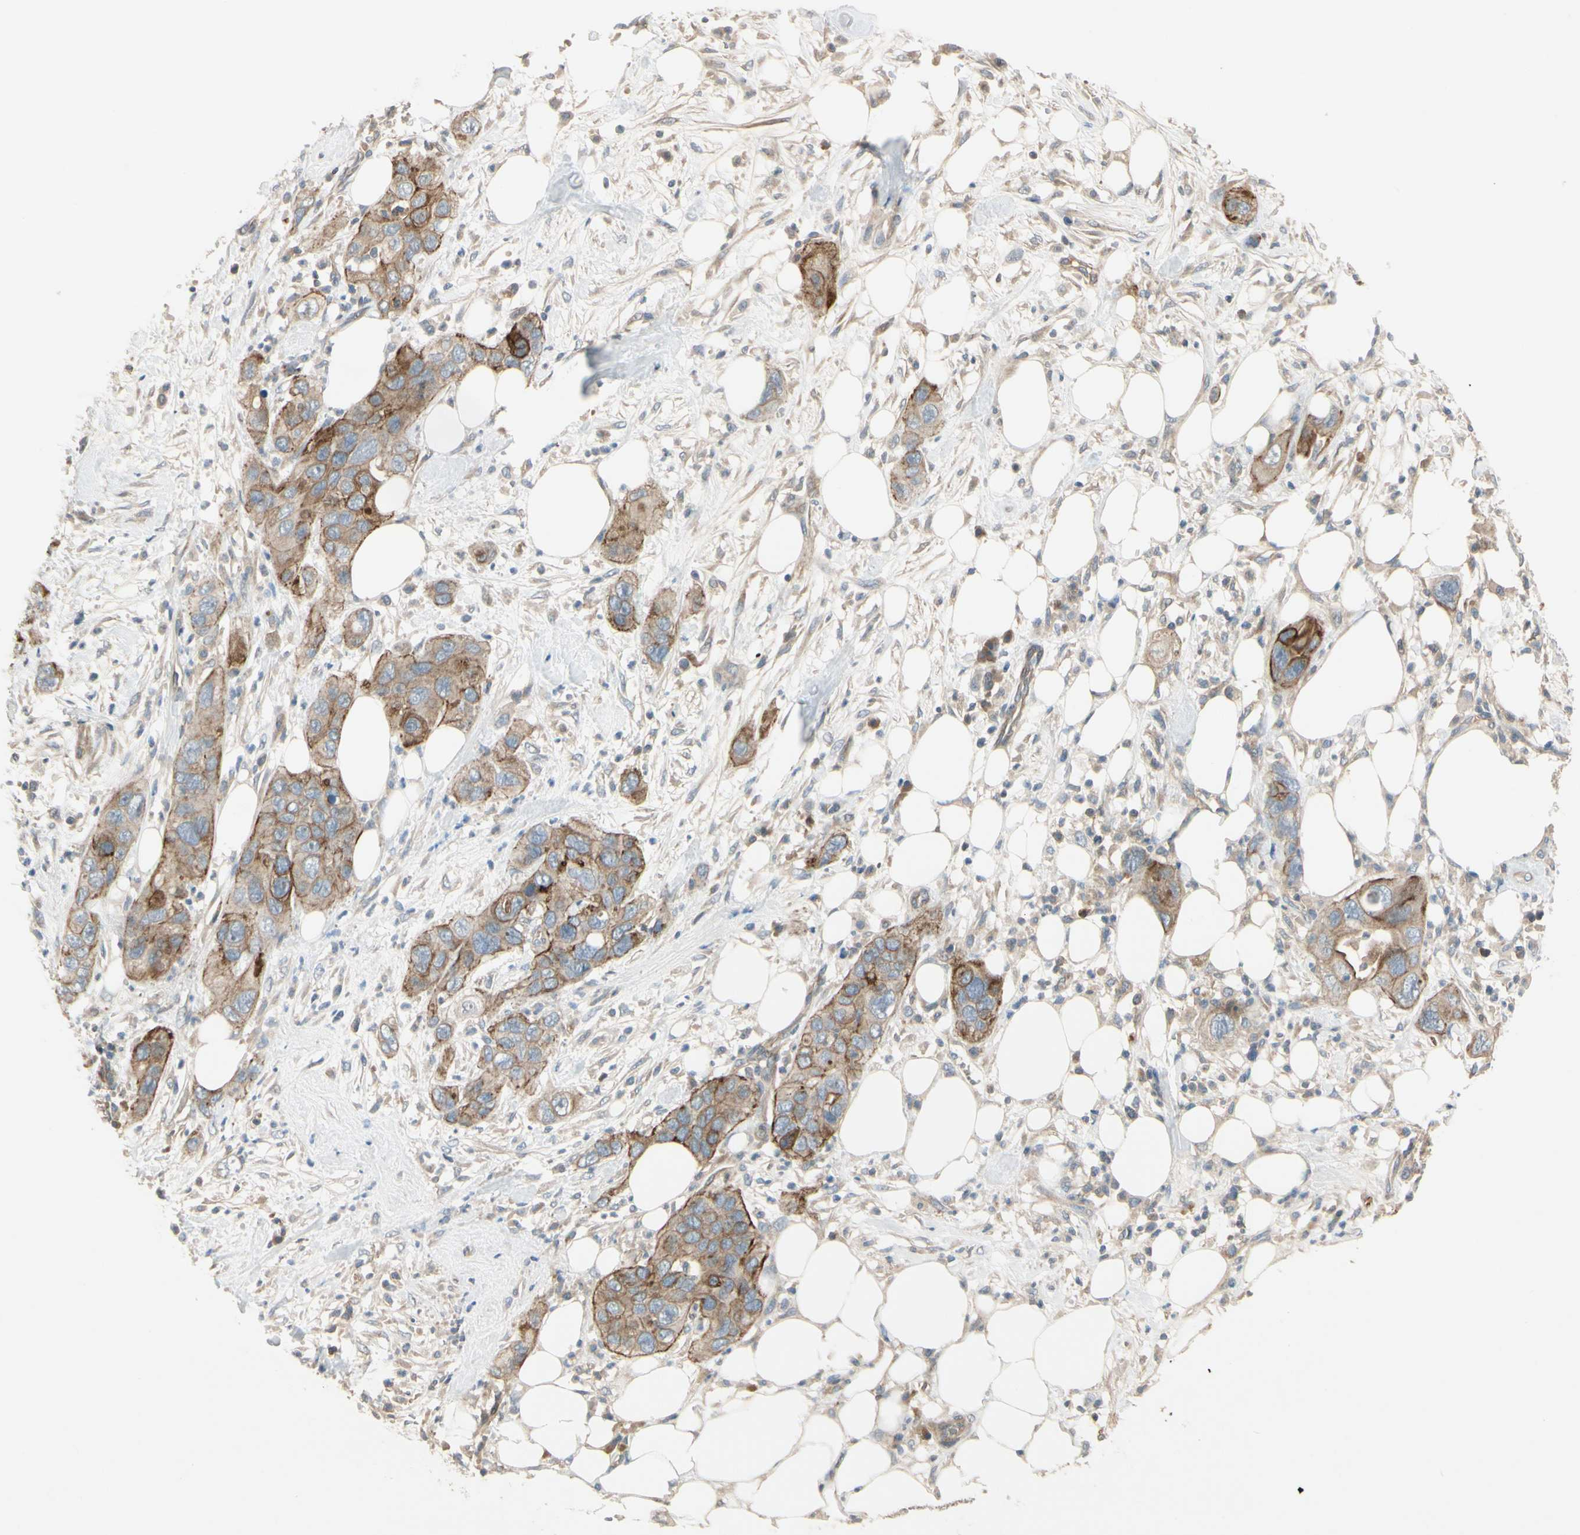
{"staining": {"intensity": "moderate", "quantity": ">75%", "location": "cytoplasmic/membranous"}, "tissue": "pancreatic cancer", "cell_type": "Tumor cells", "image_type": "cancer", "snomed": [{"axis": "morphology", "description": "Adenocarcinoma, NOS"}, {"axis": "topography", "description": "Pancreas"}], "caption": "Protein staining reveals moderate cytoplasmic/membranous positivity in about >75% of tumor cells in pancreatic cancer (adenocarcinoma). Nuclei are stained in blue.", "gene": "PPP3CB", "patient": {"sex": "female", "age": 71}}